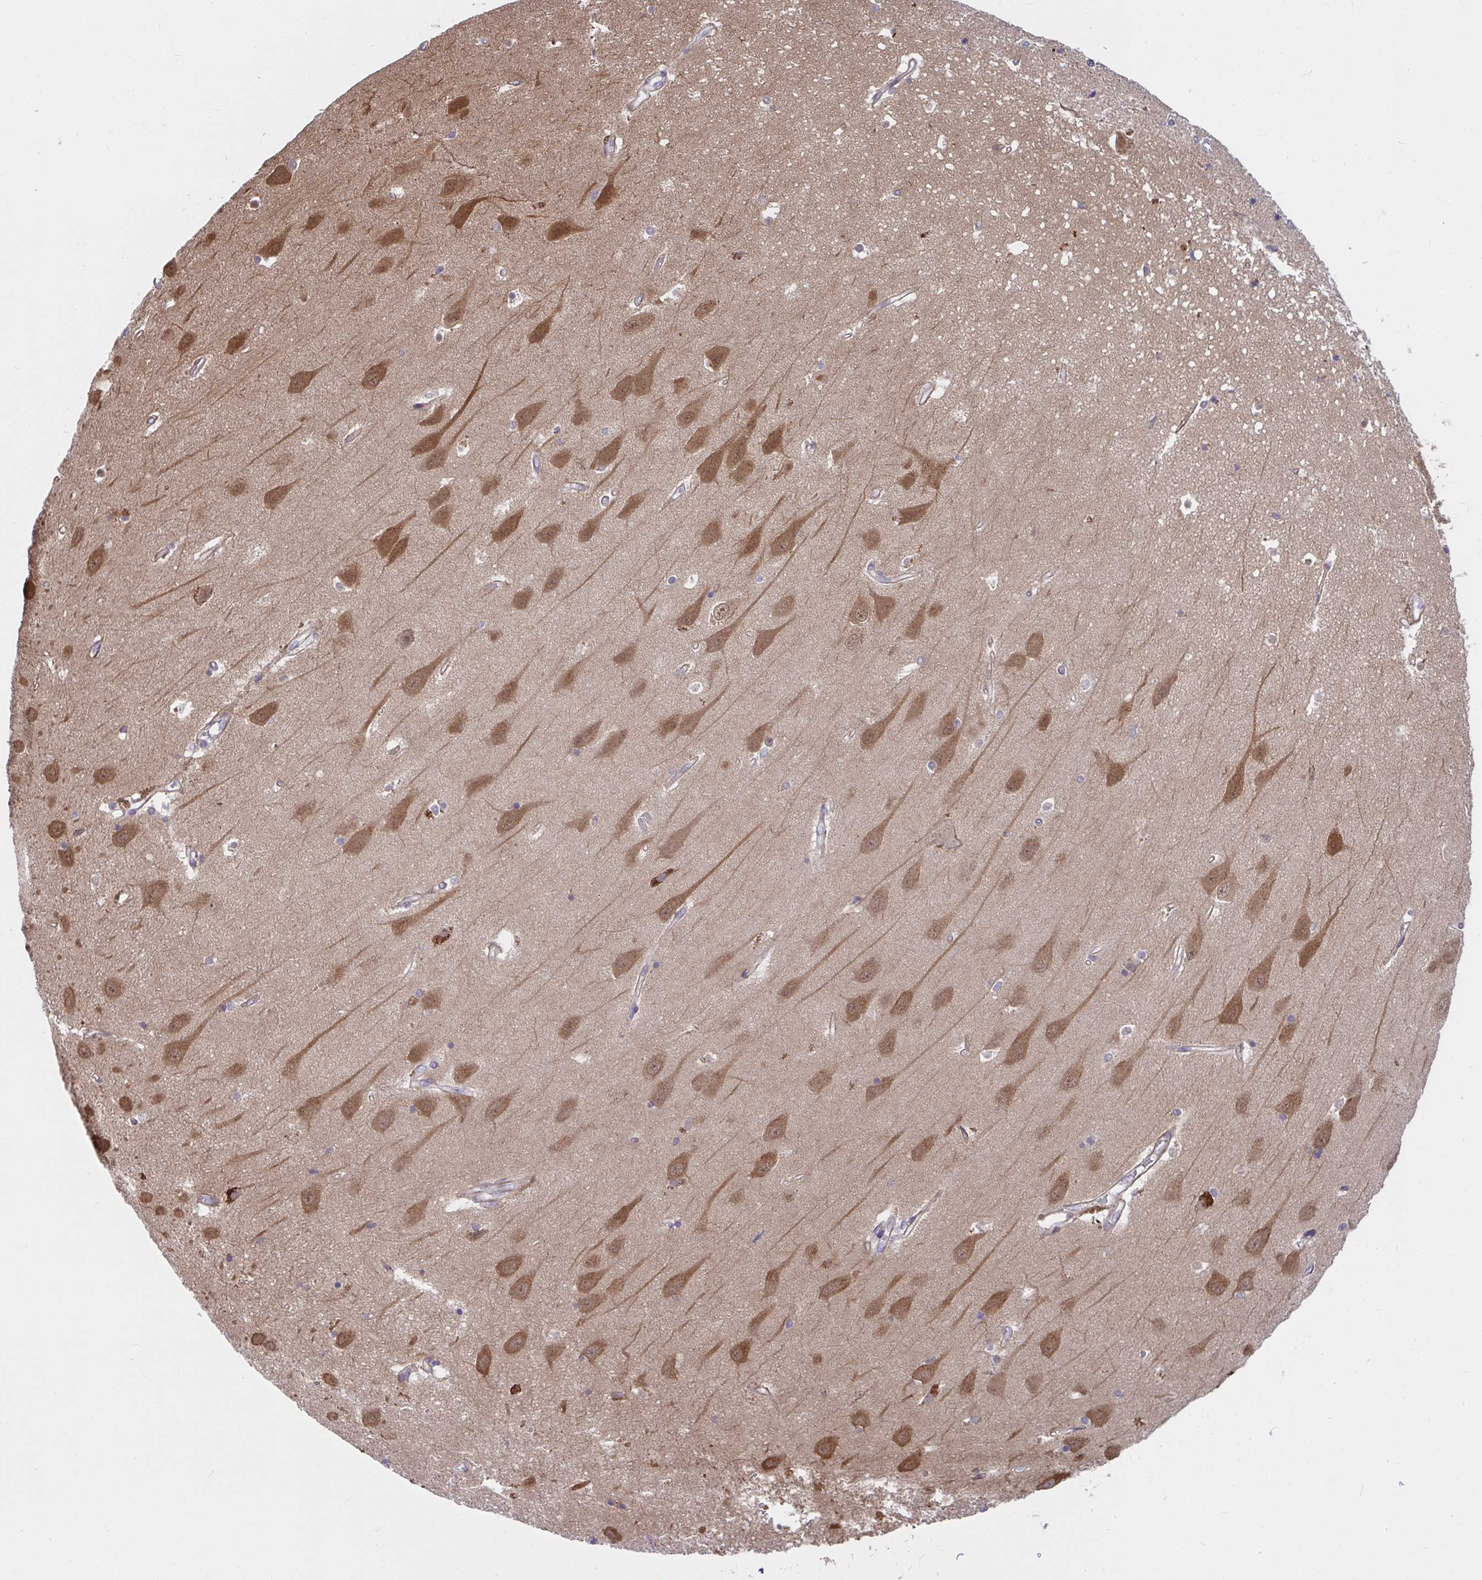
{"staining": {"intensity": "moderate", "quantity": "<25%", "location": "cytoplasmic/membranous,nuclear"}, "tissue": "hippocampus", "cell_type": "Glial cells", "image_type": "normal", "snomed": [{"axis": "morphology", "description": "Normal tissue, NOS"}, {"axis": "topography", "description": "Hippocampus"}], "caption": "IHC histopathology image of normal hippocampus stained for a protein (brown), which demonstrates low levels of moderate cytoplasmic/membranous,nuclear expression in approximately <25% of glial cells.", "gene": "PCDHB7", "patient": {"sex": "male", "age": 63}}